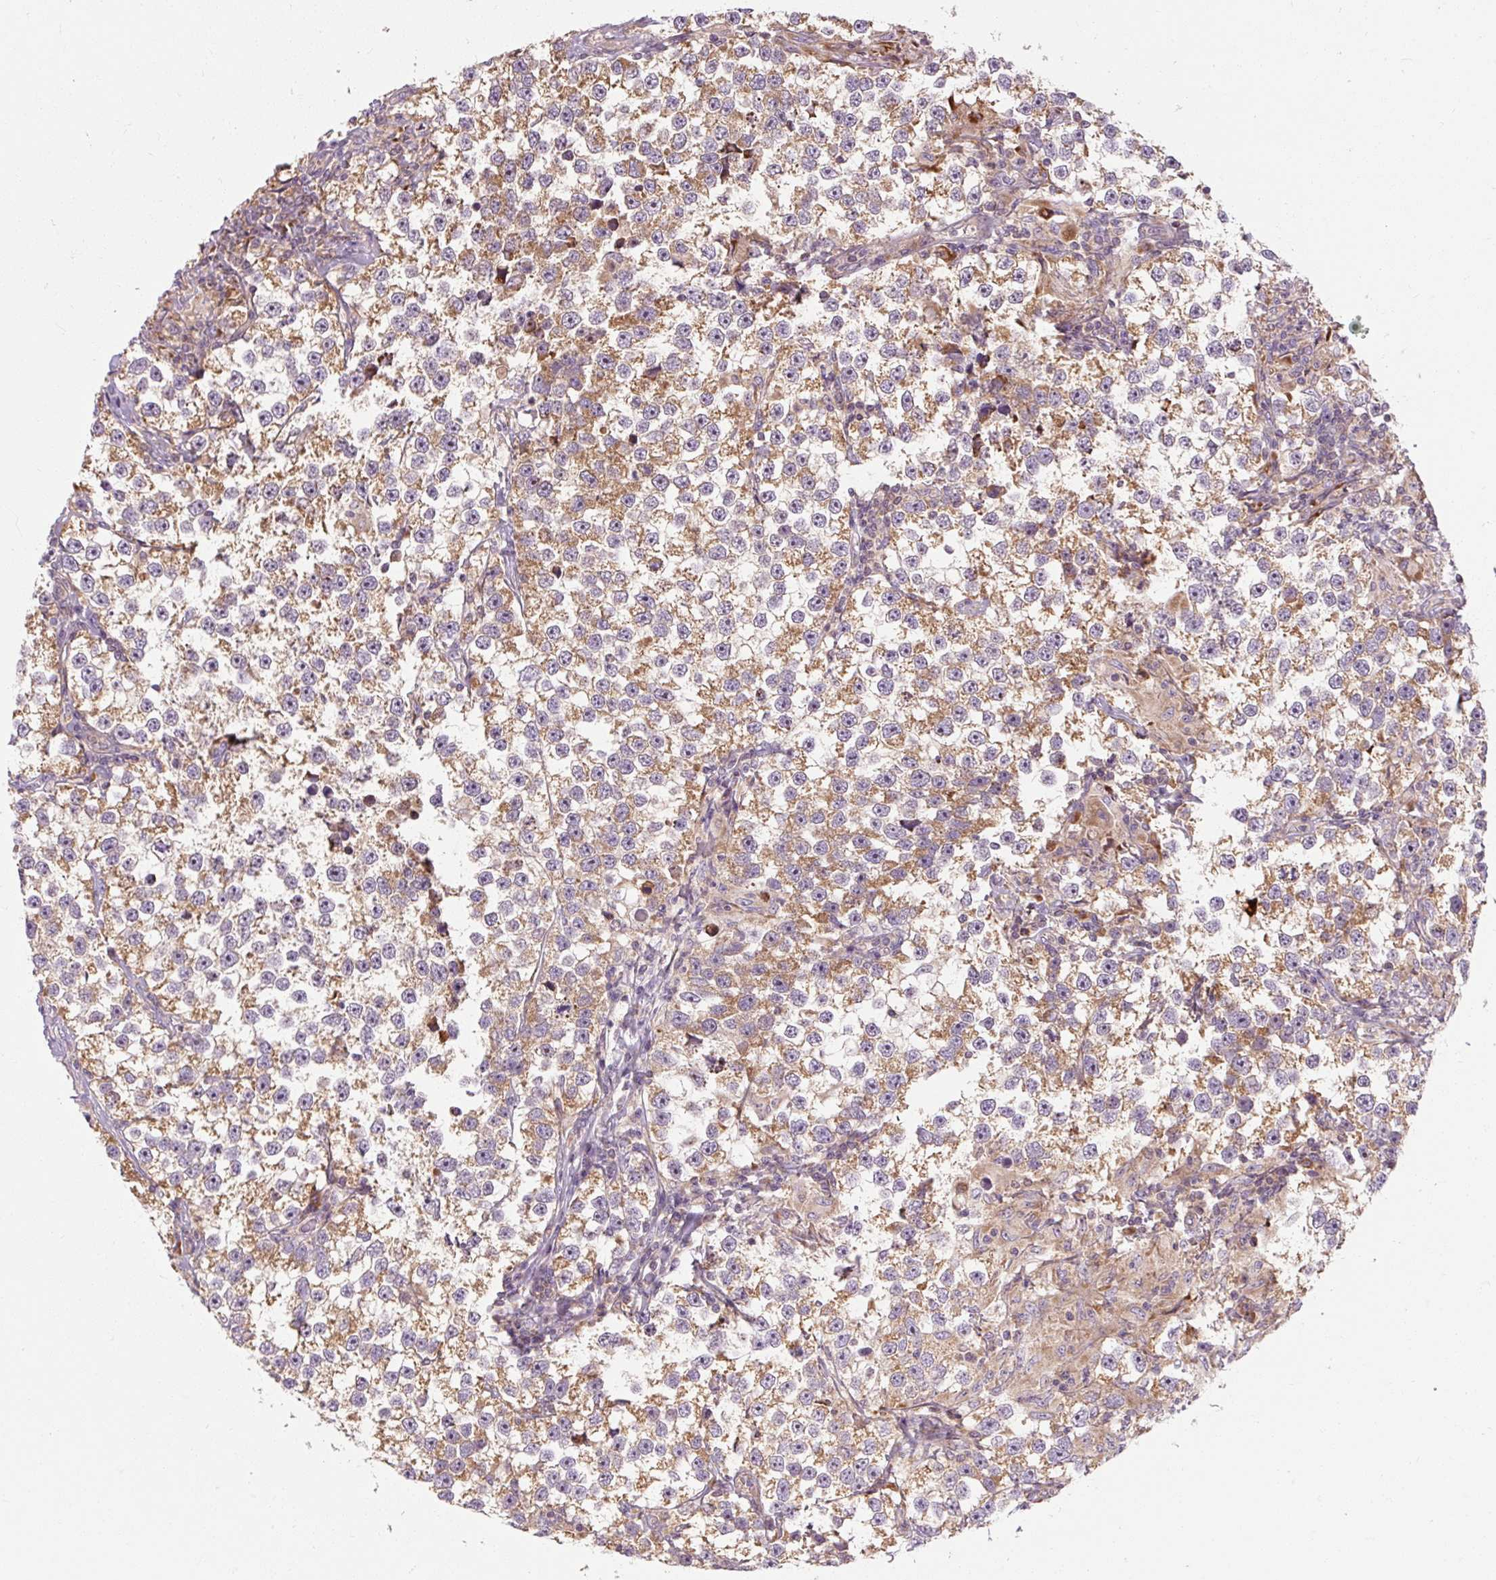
{"staining": {"intensity": "moderate", "quantity": ">75%", "location": "cytoplasmic/membranous"}, "tissue": "testis cancer", "cell_type": "Tumor cells", "image_type": "cancer", "snomed": [{"axis": "morphology", "description": "Seminoma, NOS"}, {"axis": "topography", "description": "Testis"}], "caption": "This is an image of immunohistochemistry staining of testis cancer, which shows moderate positivity in the cytoplasmic/membranous of tumor cells.", "gene": "PRSS48", "patient": {"sex": "male", "age": 46}}